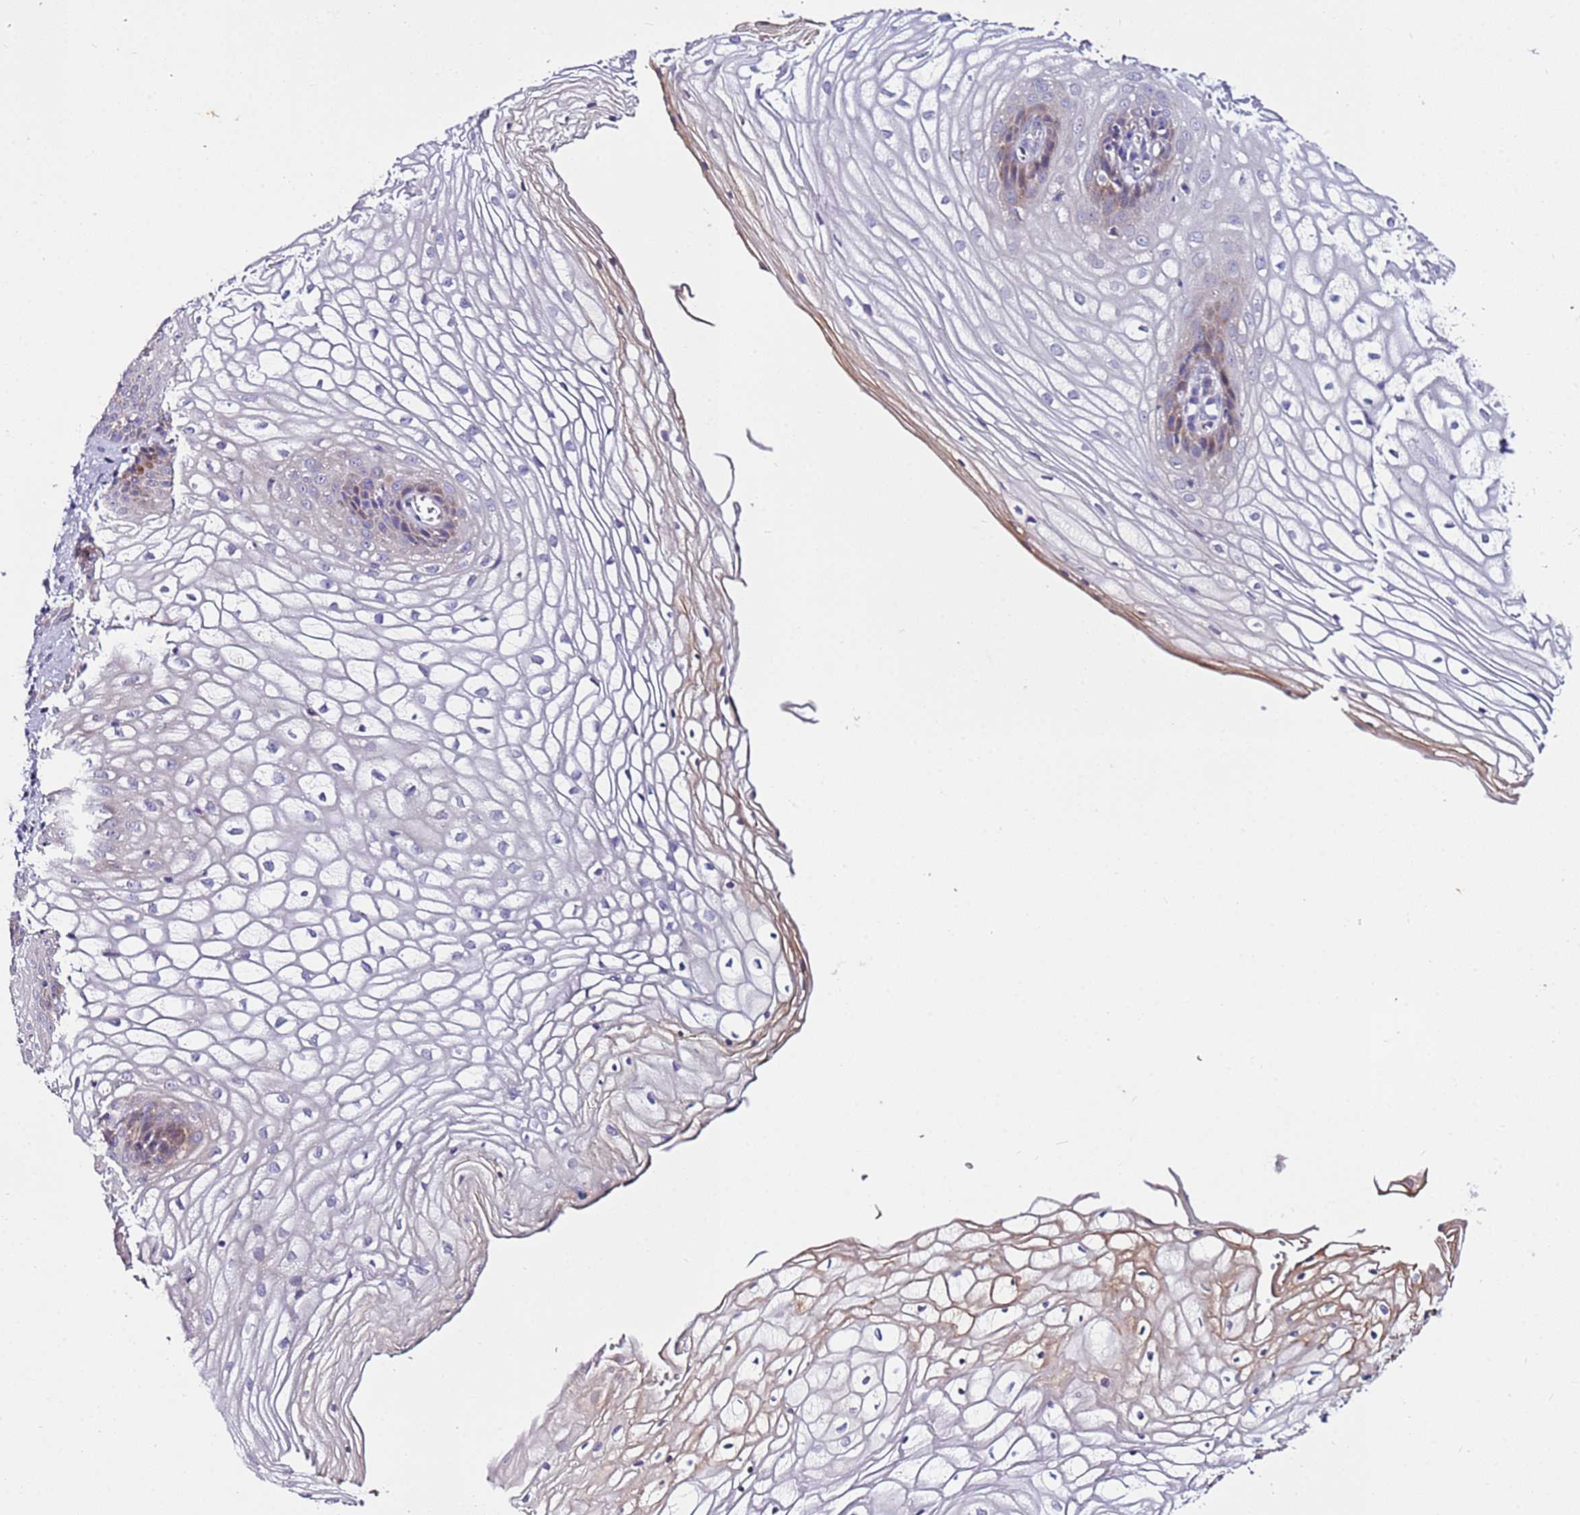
{"staining": {"intensity": "moderate", "quantity": "<25%", "location": "cytoplasmic/membranous"}, "tissue": "vagina", "cell_type": "Squamous epithelial cells", "image_type": "normal", "snomed": [{"axis": "morphology", "description": "Normal tissue, NOS"}, {"axis": "topography", "description": "Vagina"}], "caption": "Immunohistochemical staining of normal human vagina exhibits low levels of moderate cytoplasmic/membranous expression in about <25% of squamous epithelial cells. The staining was performed using DAB (3,3'-diaminobenzidine), with brown indicating positive protein expression. Nuclei are stained blue with hematoxylin.", "gene": "SRRM5", "patient": {"sex": "female", "age": 34}}